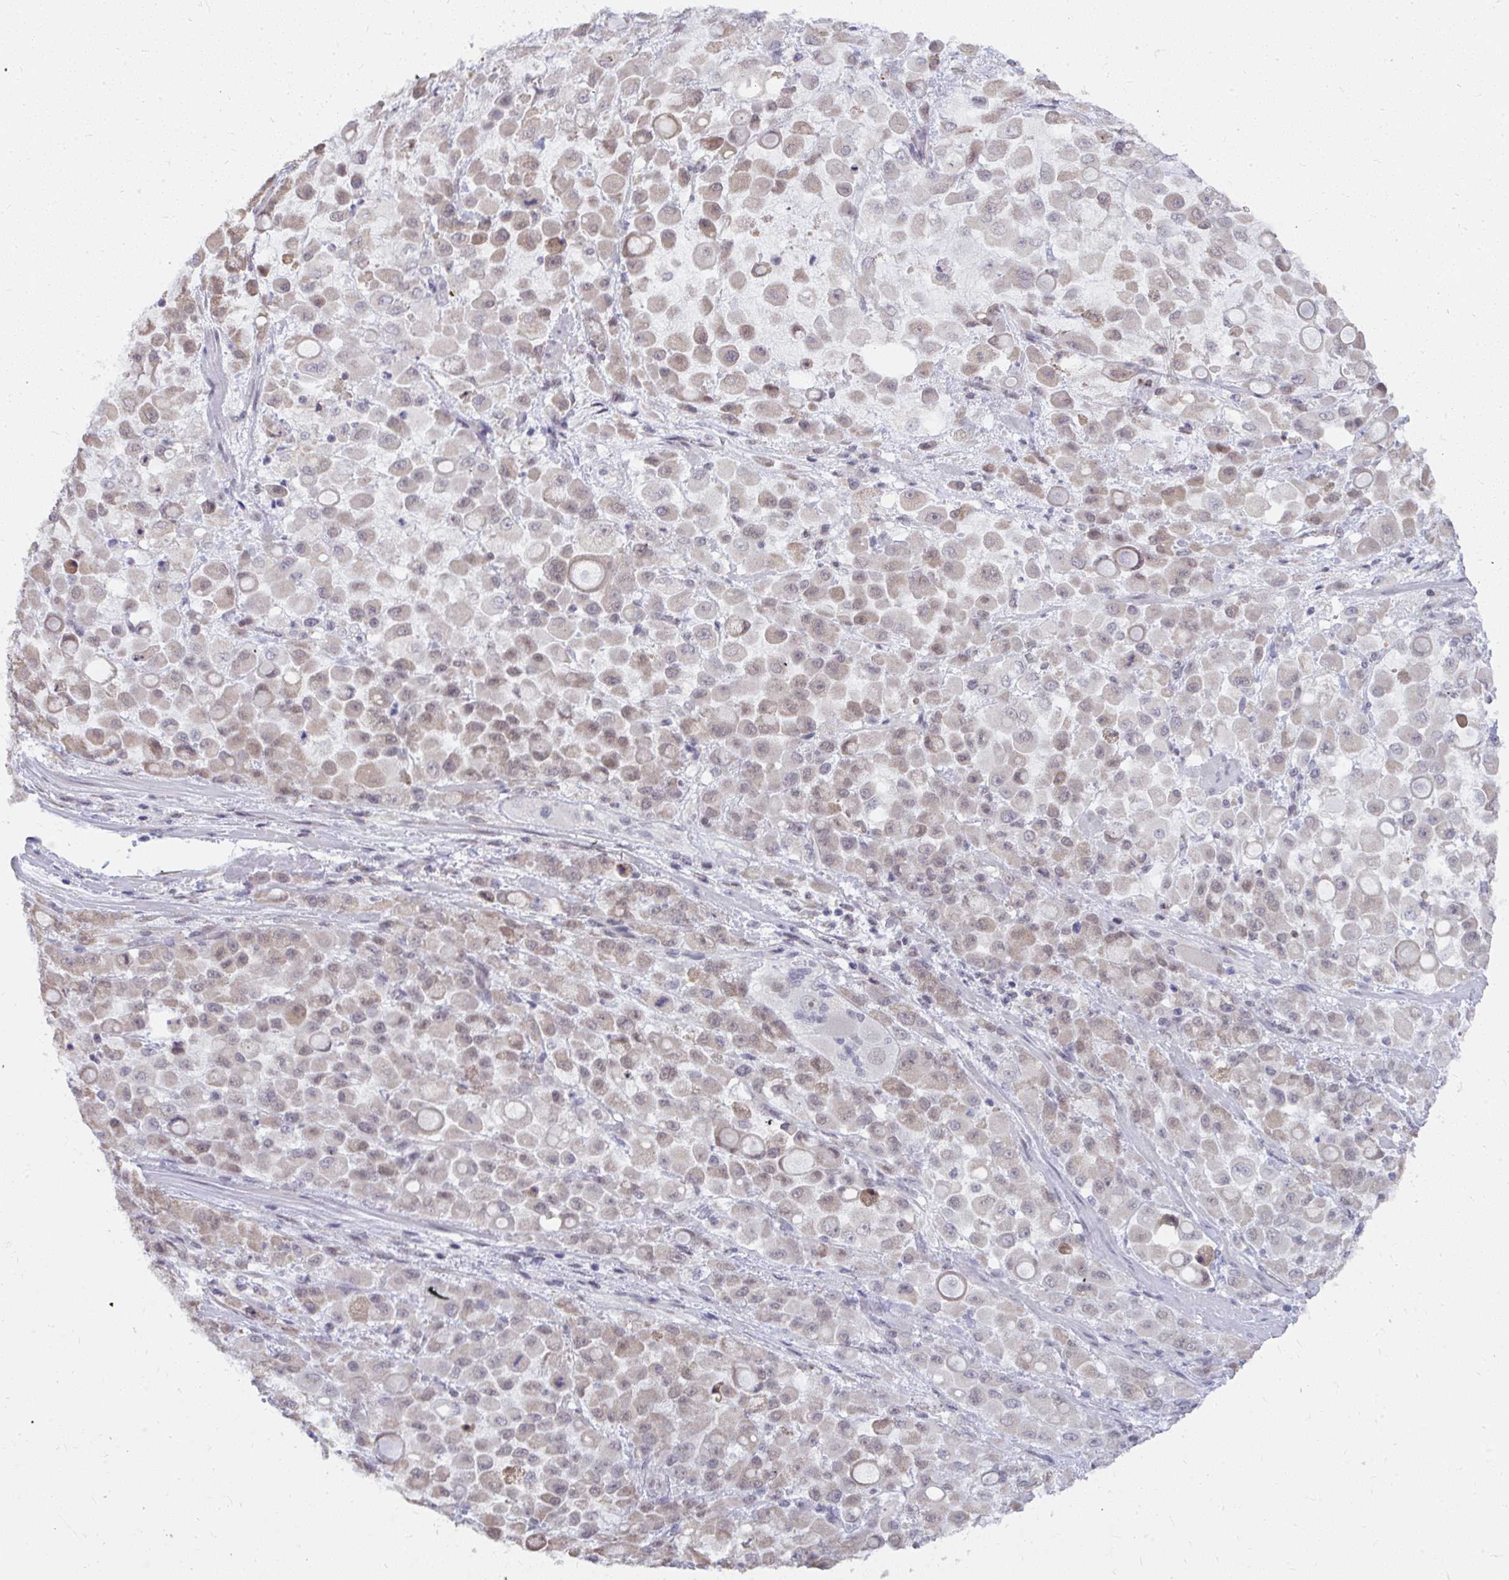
{"staining": {"intensity": "weak", "quantity": "25%-75%", "location": "cytoplasmic/membranous"}, "tissue": "stomach cancer", "cell_type": "Tumor cells", "image_type": "cancer", "snomed": [{"axis": "morphology", "description": "Adenocarcinoma, NOS"}, {"axis": "topography", "description": "Stomach"}], "caption": "This is an image of immunohistochemistry staining of stomach adenocarcinoma, which shows weak expression in the cytoplasmic/membranous of tumor cells.", "gene": "NMNAT1", "patient": {"sex": "female", "age": 76}}